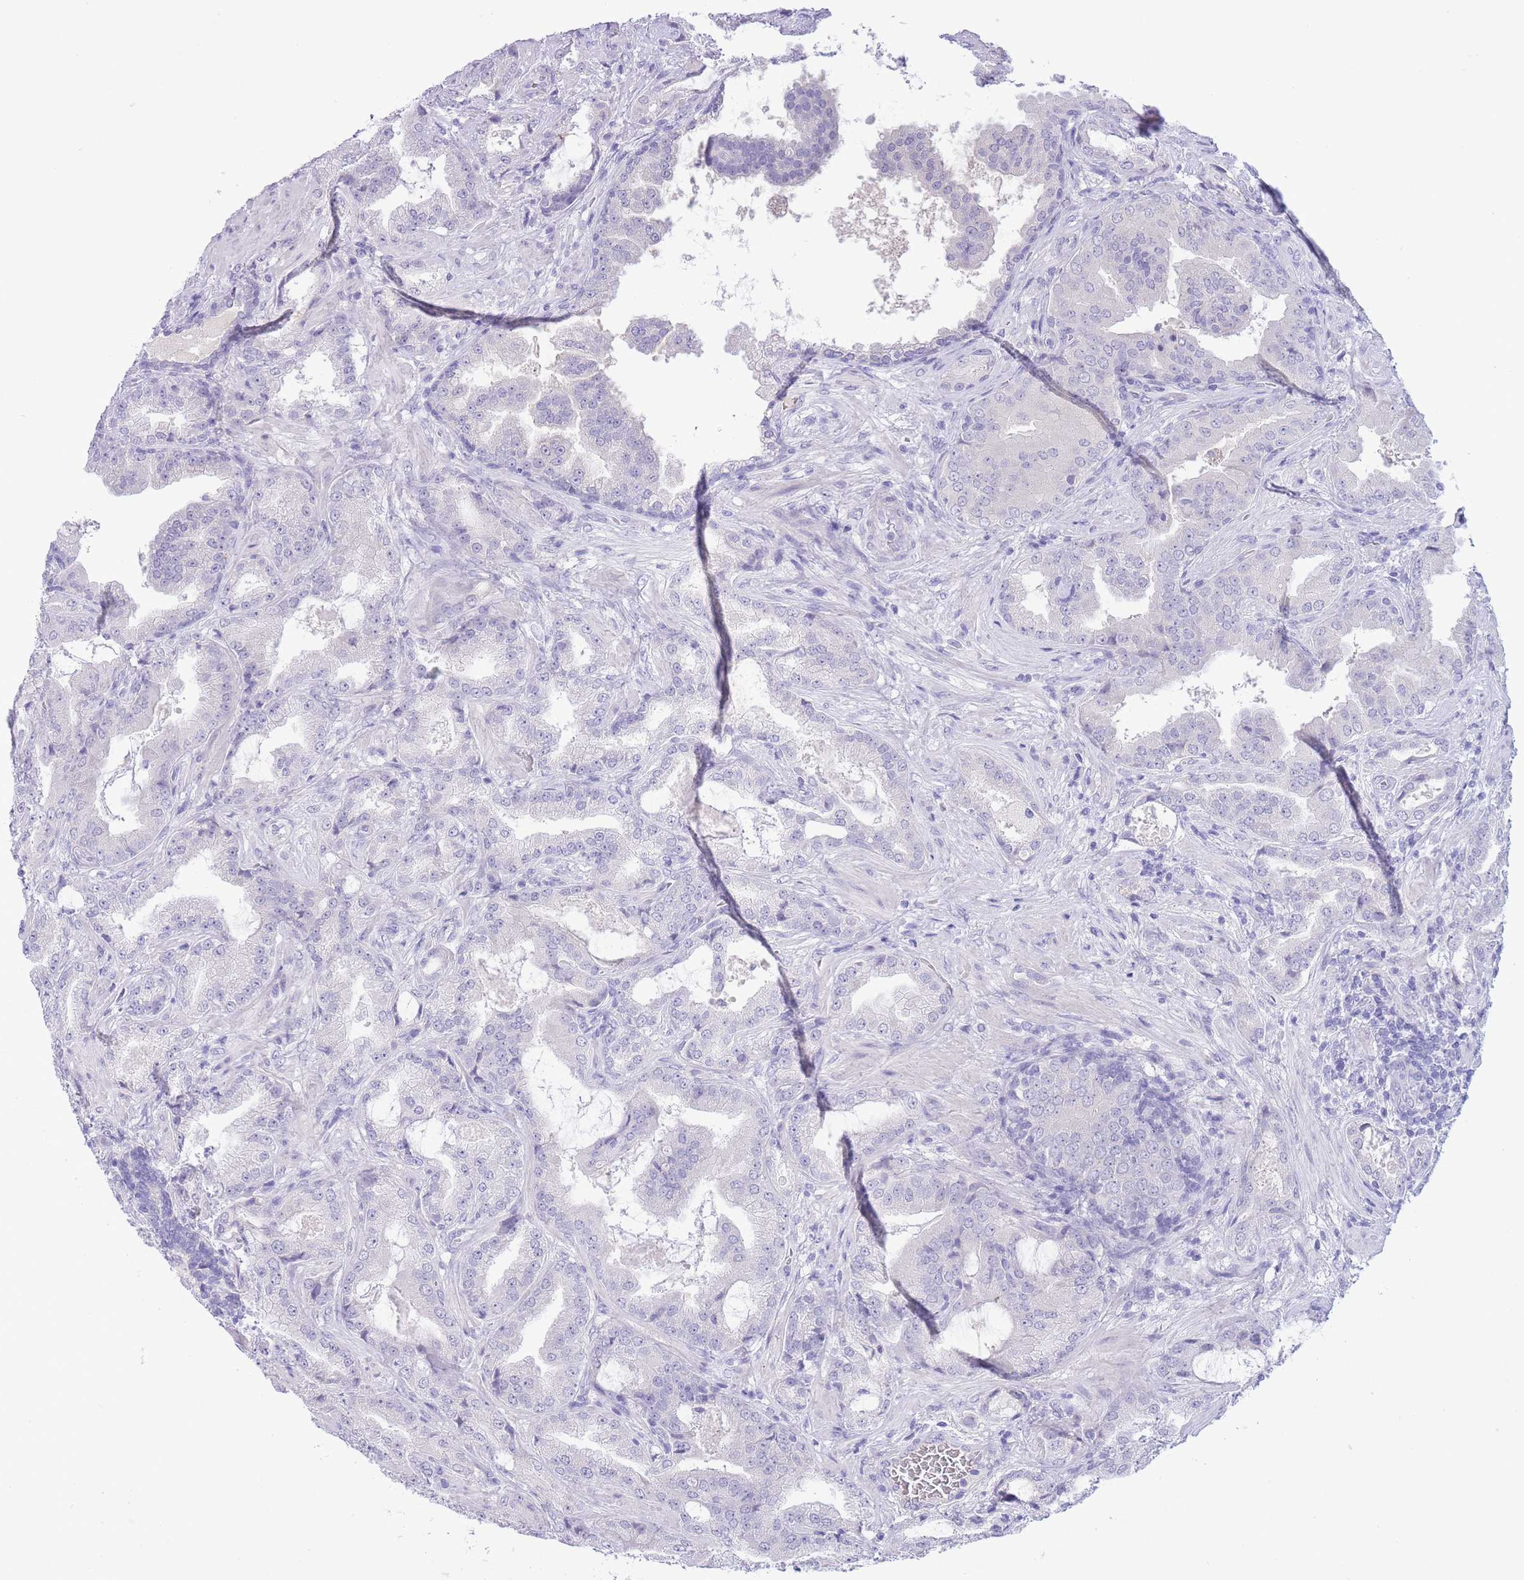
{"staining": {"intensity": "negative", "quantity": "none", "location": "none"}, "tissue": "prostate cancer", "cell_type": "Tumor cells", "image_type": "cancer", "snomed": [{"axis": "morphology", "description": "Adenocarcinoma, High grade"}, {"axis": "topography", "description": "Prostate"}], "caption": "An immunohistochemistry (IHC) image of prostate adenocarcinoma (high-grade) is shown. There is no staining in tumor cells of prostate adenocarcinoma (high-grade).", "gene": "ASAP3", "patient": {"sex": "male", "age": 68}}